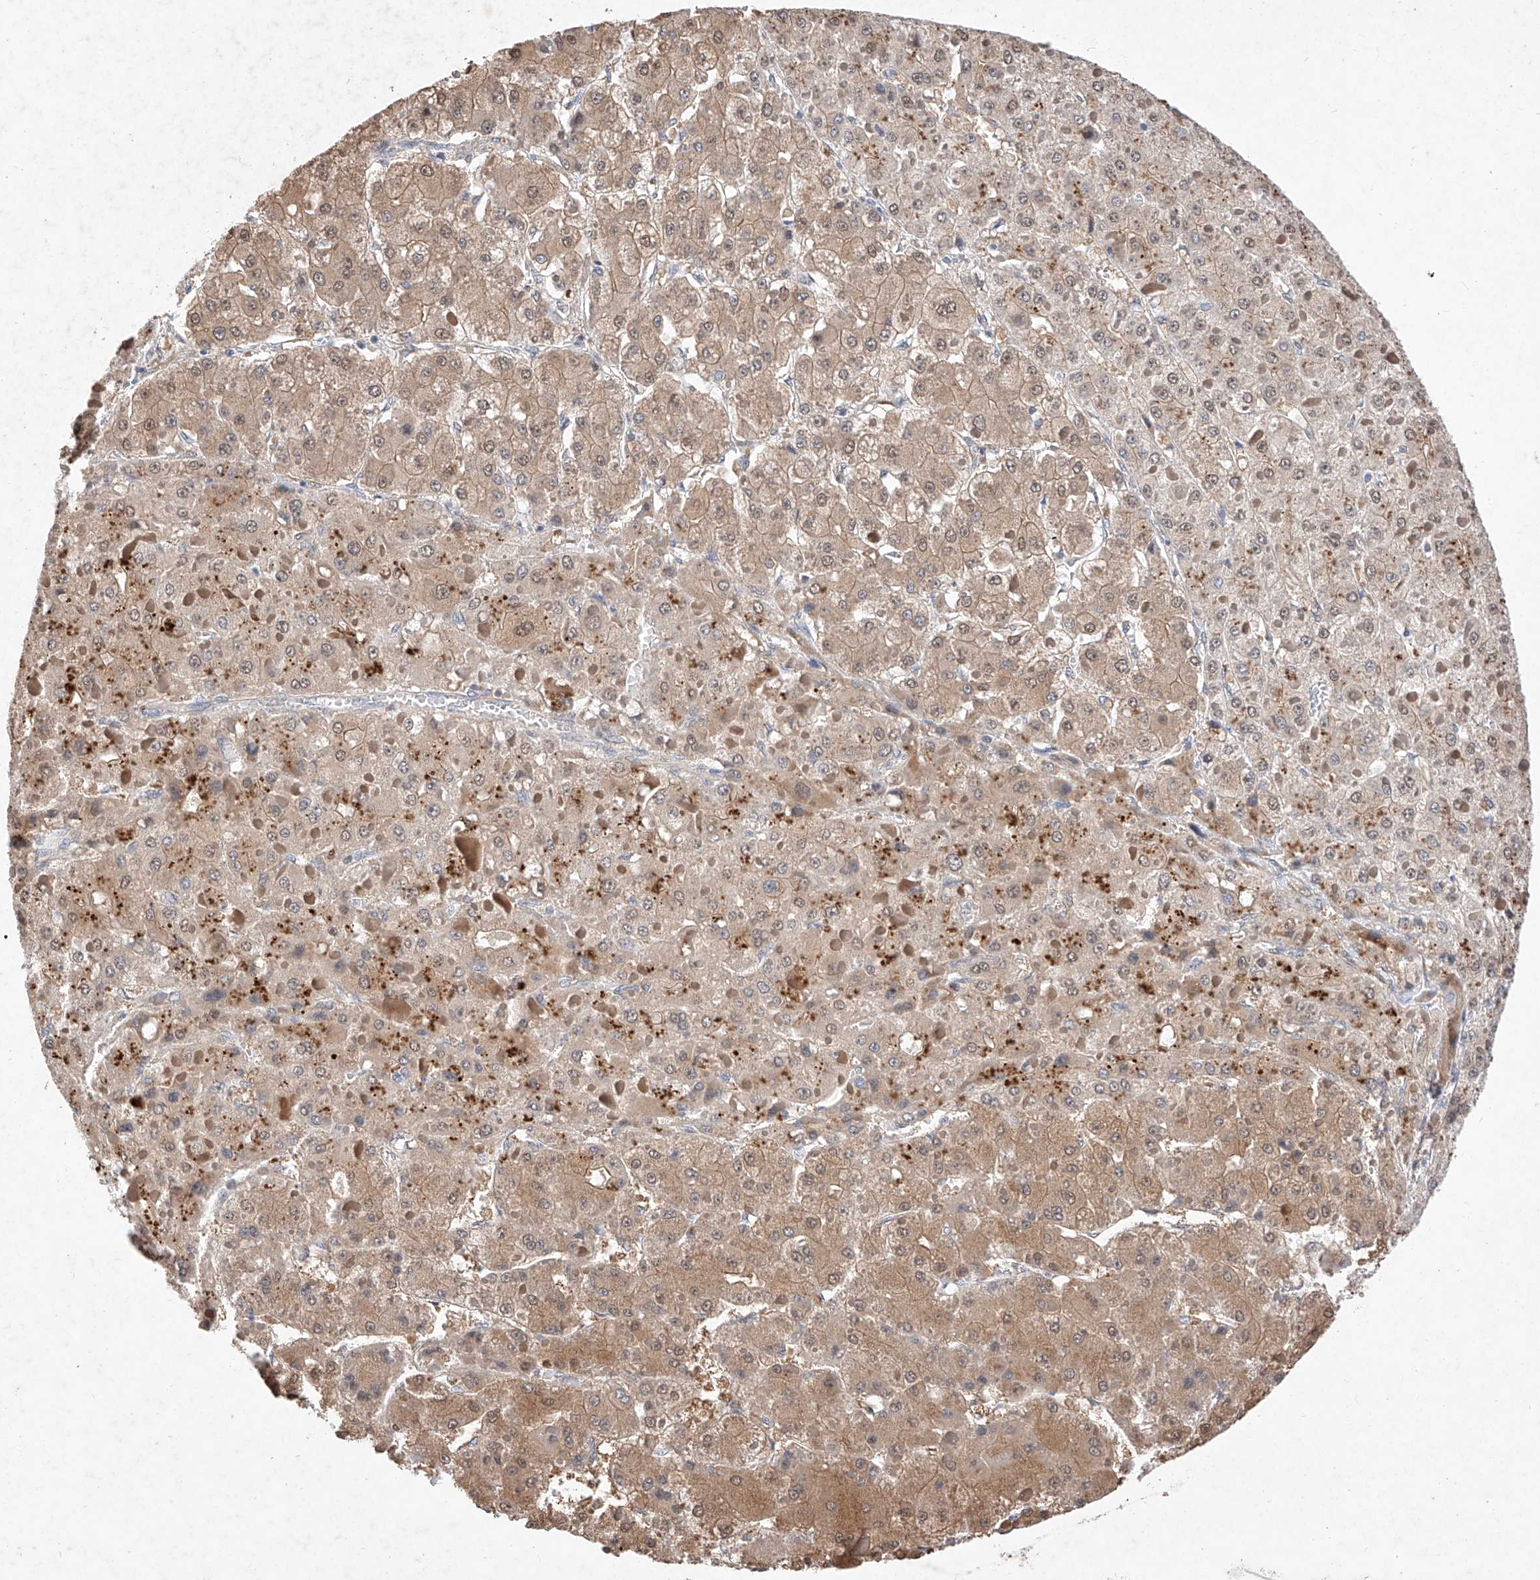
{"staining": {"intensity": "moderate", "quantity": ">75%", "location": "cytoplasmic/membranous,nuclear"}, "tissue": "liver cancer", "cell_type": "Tumor cells", "image_type": "cancer", "snomed": [{"axis": "morphology", "description": "Carcinoma, Hepatocellular, NOS"}, {"axis": "topography", "description": "Liver"}], "caption": "This is a histology image of immunohistochemistry staining of liver cancer, which shows moderate staining in the cytoplasmic/membranous and nuclear of tumor cells.", "gene": "ZSCAN4", "patient": {"sex": "female", "age": 73}}